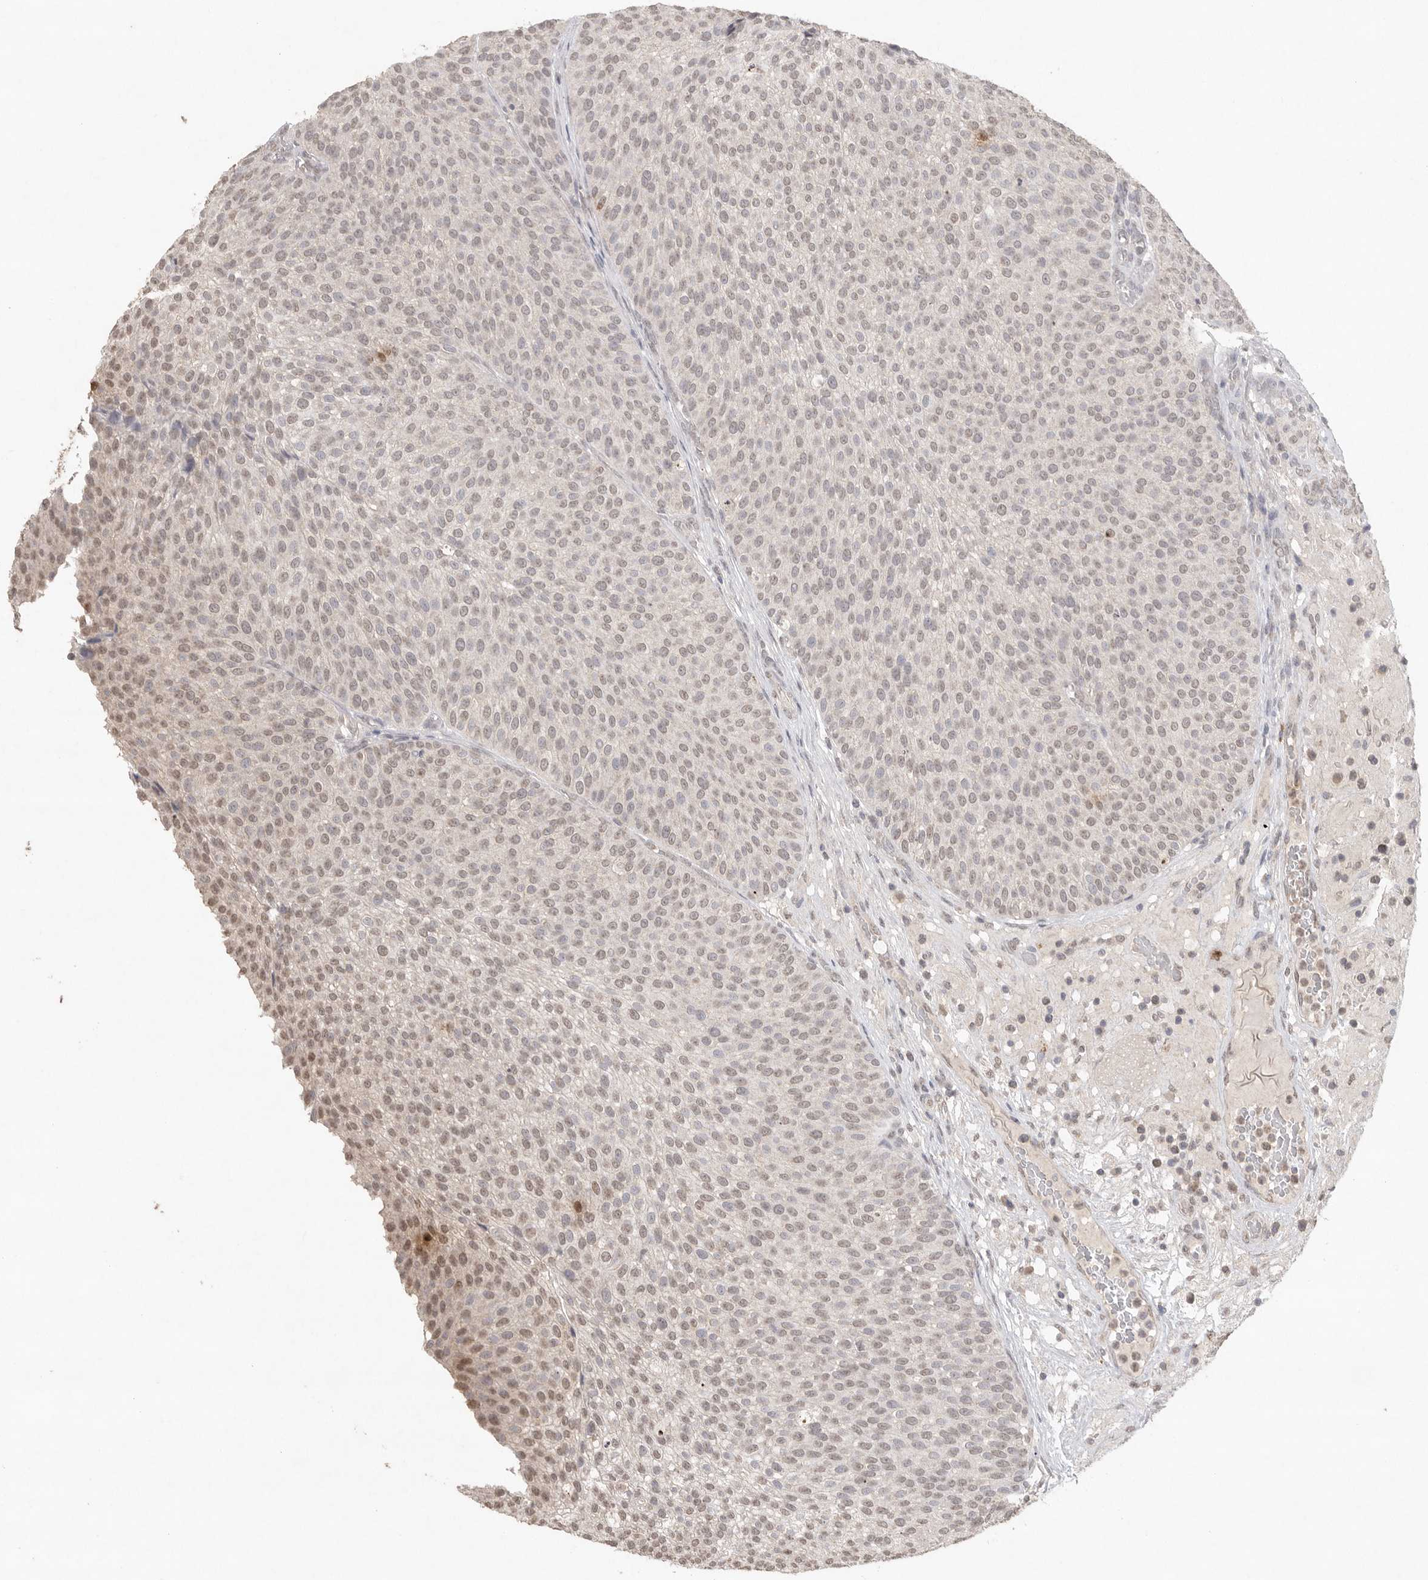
{"staining": {"intensity": "weak", "quantity": ">75%", "location": "nuclear"}, "tissue": "urothelial cancer", "cell_type": "Tumor cells", "image_type": "cancer", "snomed": [{"axis": "morphology", "description": "Normal tissue, NOS"}, {"axis": "morphology", "description": "Urothelial carcinoma, Low grade"}, {"axis": "topography", "description": "Smooth muscle"}, {"axis": "topography", "description": "Urinary bladder"}], "caption": "DAB (3,3'-diaminobenzidine) immunohistochemical staining of urothelial carcinoma (low-grade) exhibits weak nuclear protein staining in approximately >75% of tumor cells.", "gene": "KLK5", "patient": {"sex": "male", "age": 60}}